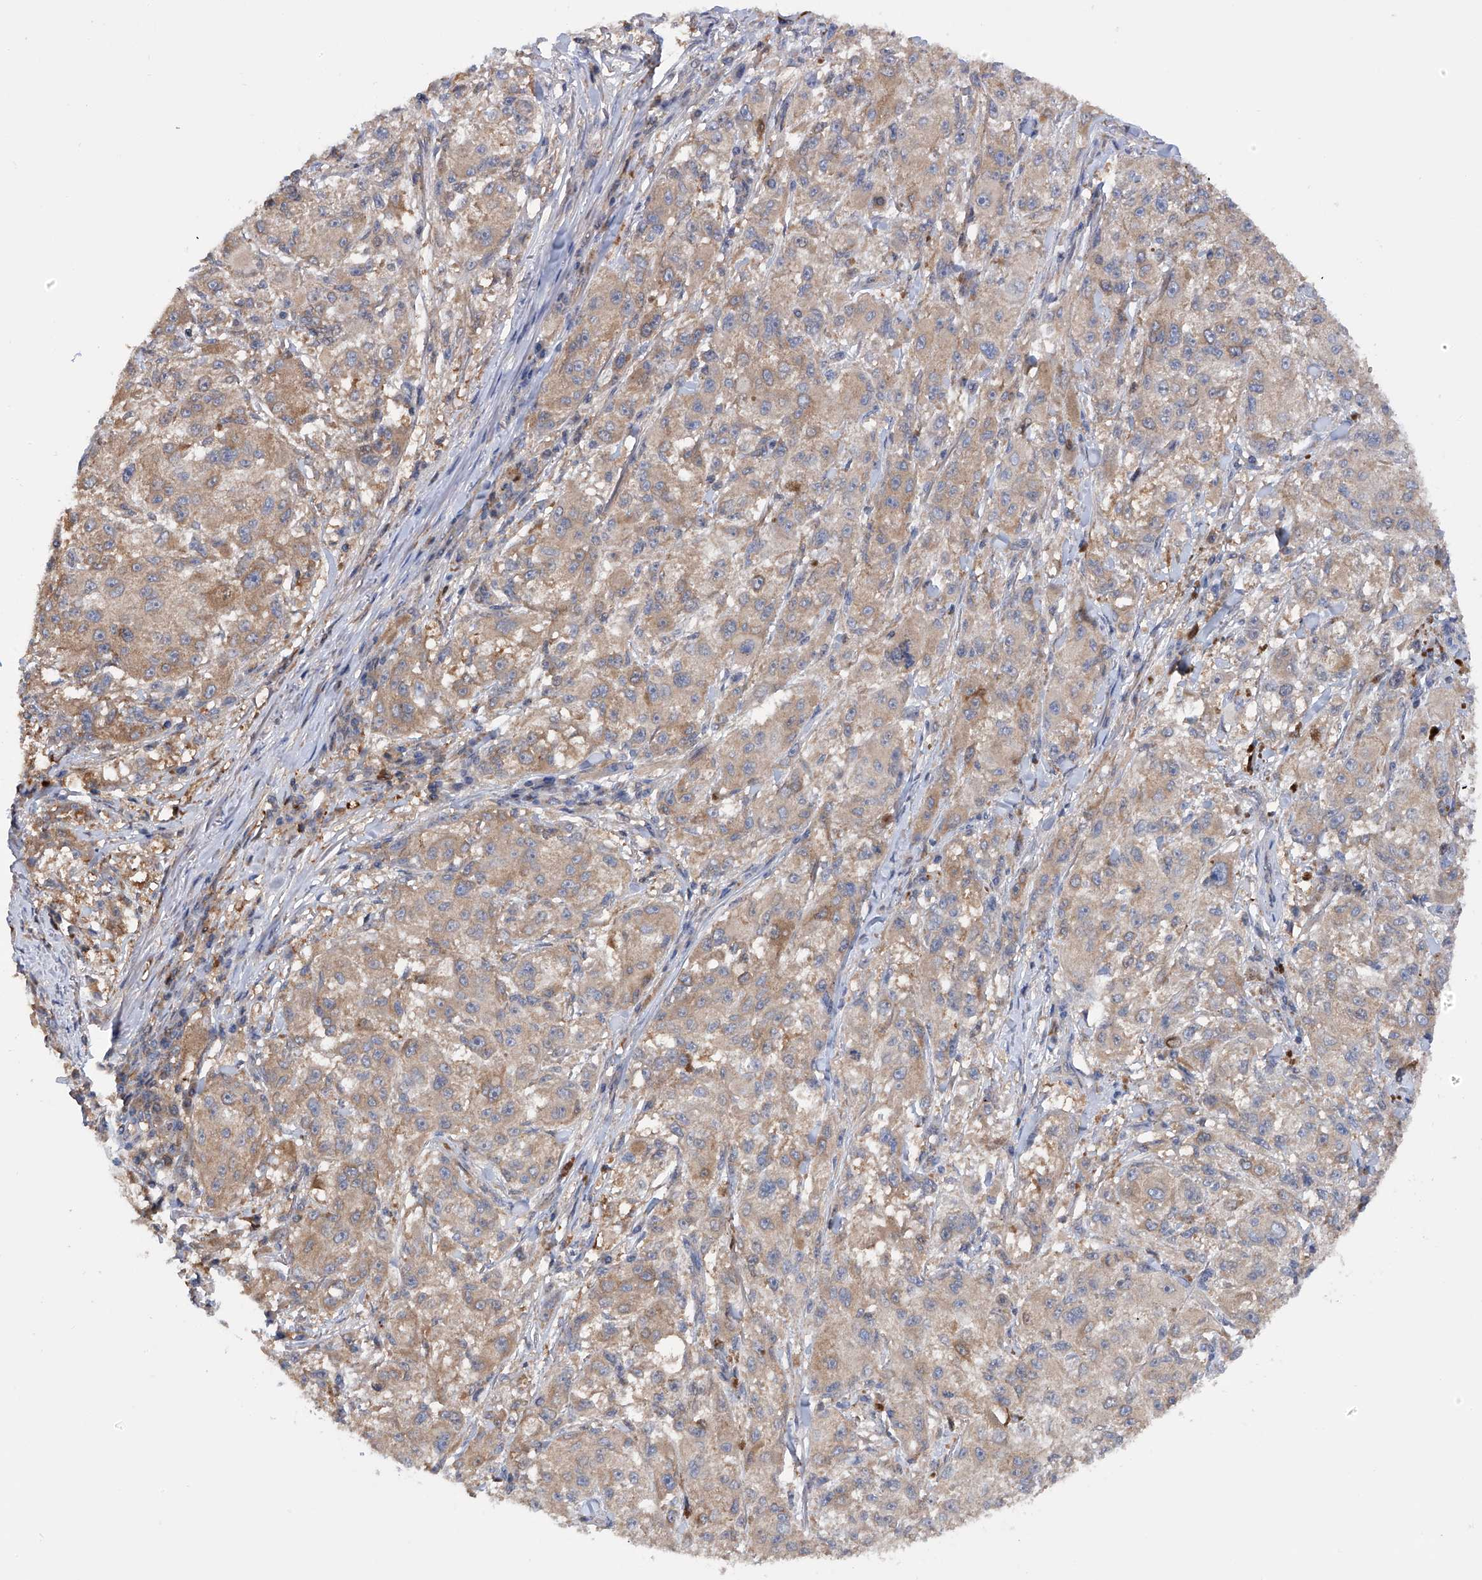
{"staining": {"intensity": "weak", "quantity": ">75%", "location": "cytoplasmic/membranous"}, "tissue": "melanoma", "cell_type": "Tumor cells", "image_type": "cancer", "snomed": [{"axis": "morphology", "description": "Necrosis, NOS"}, {"axis": "morphology", "description": "Malignant melanoma, NOS"}, {"axis": "topography", "description": "Skin"}], "caption": "Immunohistochemistry (IHC) histopathology image of melanoma stained for a protein (brown), which shows low levels of weak cytoplasmic/membranous positivity in approximately >75% of tumor cells.", "gene": "NUDT17", "patient": {"sex": "female", "age": 87}}